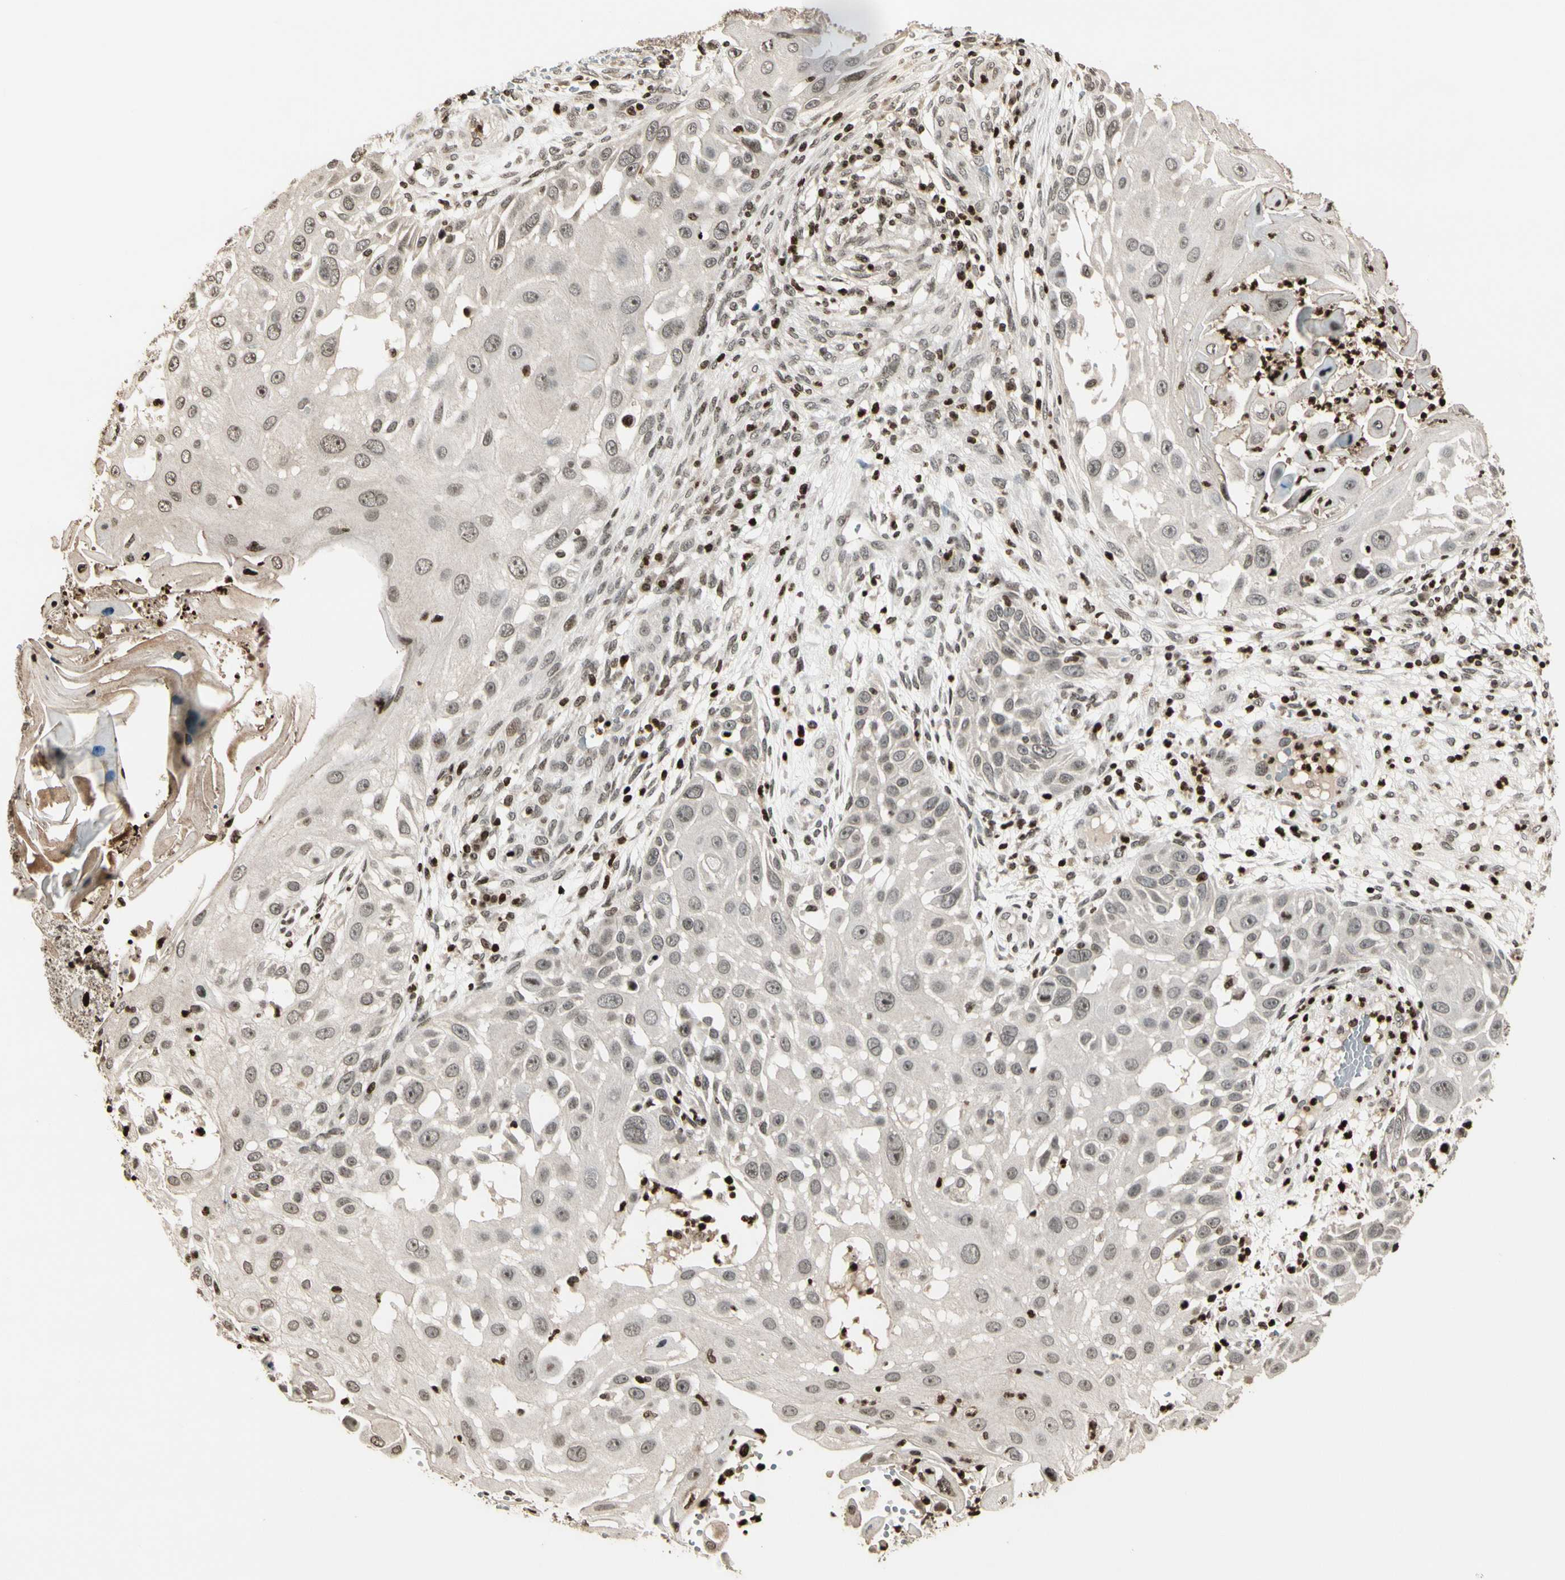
{"staining": {"intensity": "weak", "quantity": ">75%", "location": "nuclear"}, "tissue": "skin cancer", "cell_type": "Tumor cells", "image_type": "cancer", "snomed": [{"axis": "morphology", "description": "Squamous cell carcinoma, NOS"}, {"axis": "topography", "description": "Skin"}], "caption": "Immunohistochemical staining of skin cancer (squamous cell carcinoma) demonstrates low levels of weak nuclear positivity in about >75% of tumor cells.", "gene": "TSHZ3", "patient": {"sex": "female", "age": 44}}